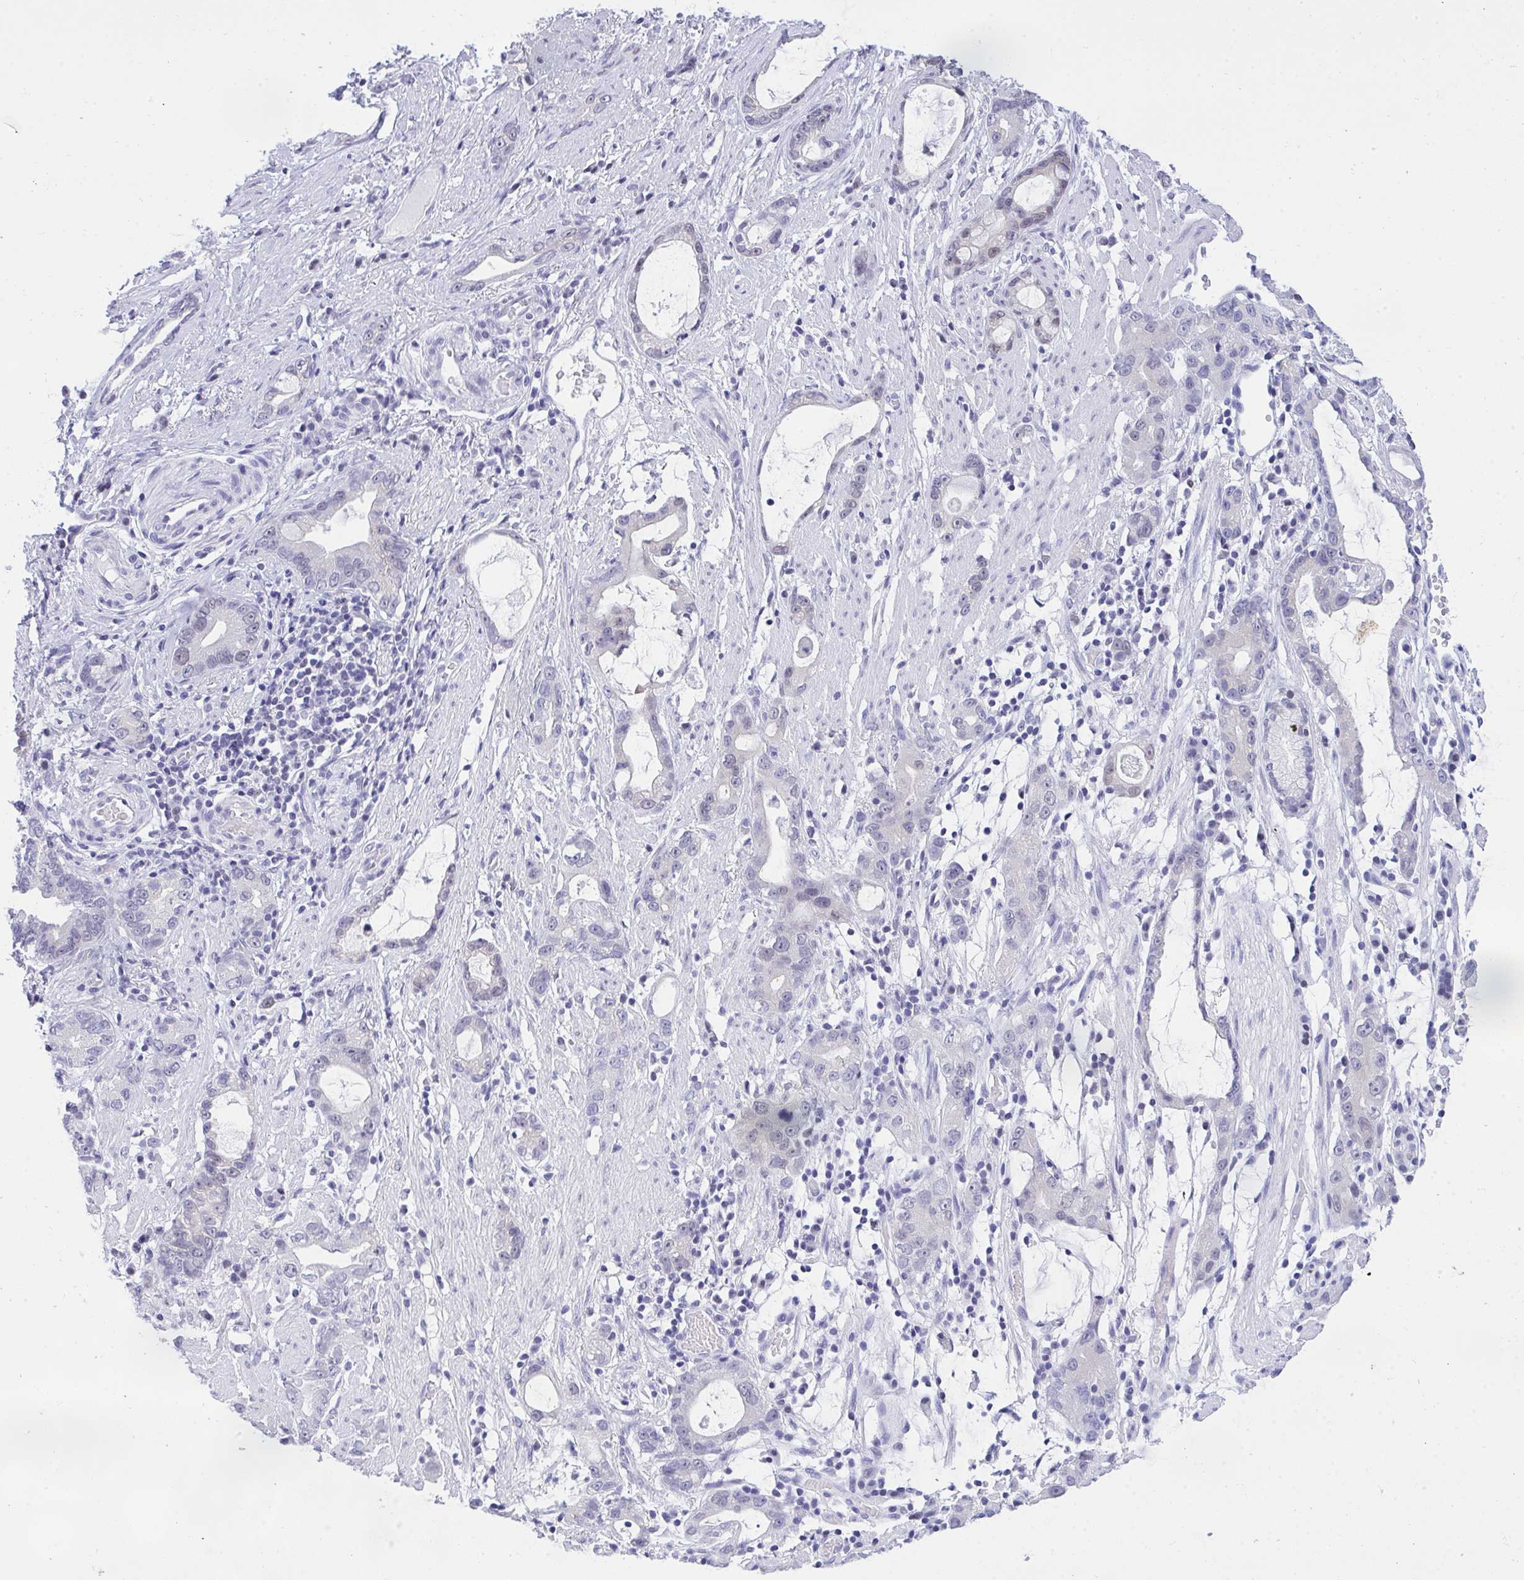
{"staining": {"intensity": "negative", "quantity": "none", "location": "none"}, "tissue": "stomach cancer", "cell_type": "Tumor cells", "image_type": "cancer", "snomed": [{"axis": "morphology", "description": "Adenocarcinoma, NOS"}, {"axis": "topography", "description": "Stomach"}], "caption": "The micrograph reveals no significant staining in tumor cells of stomach cancer.", "gene": "THOP1", "patient": {"sex": "male", "age": 55}}